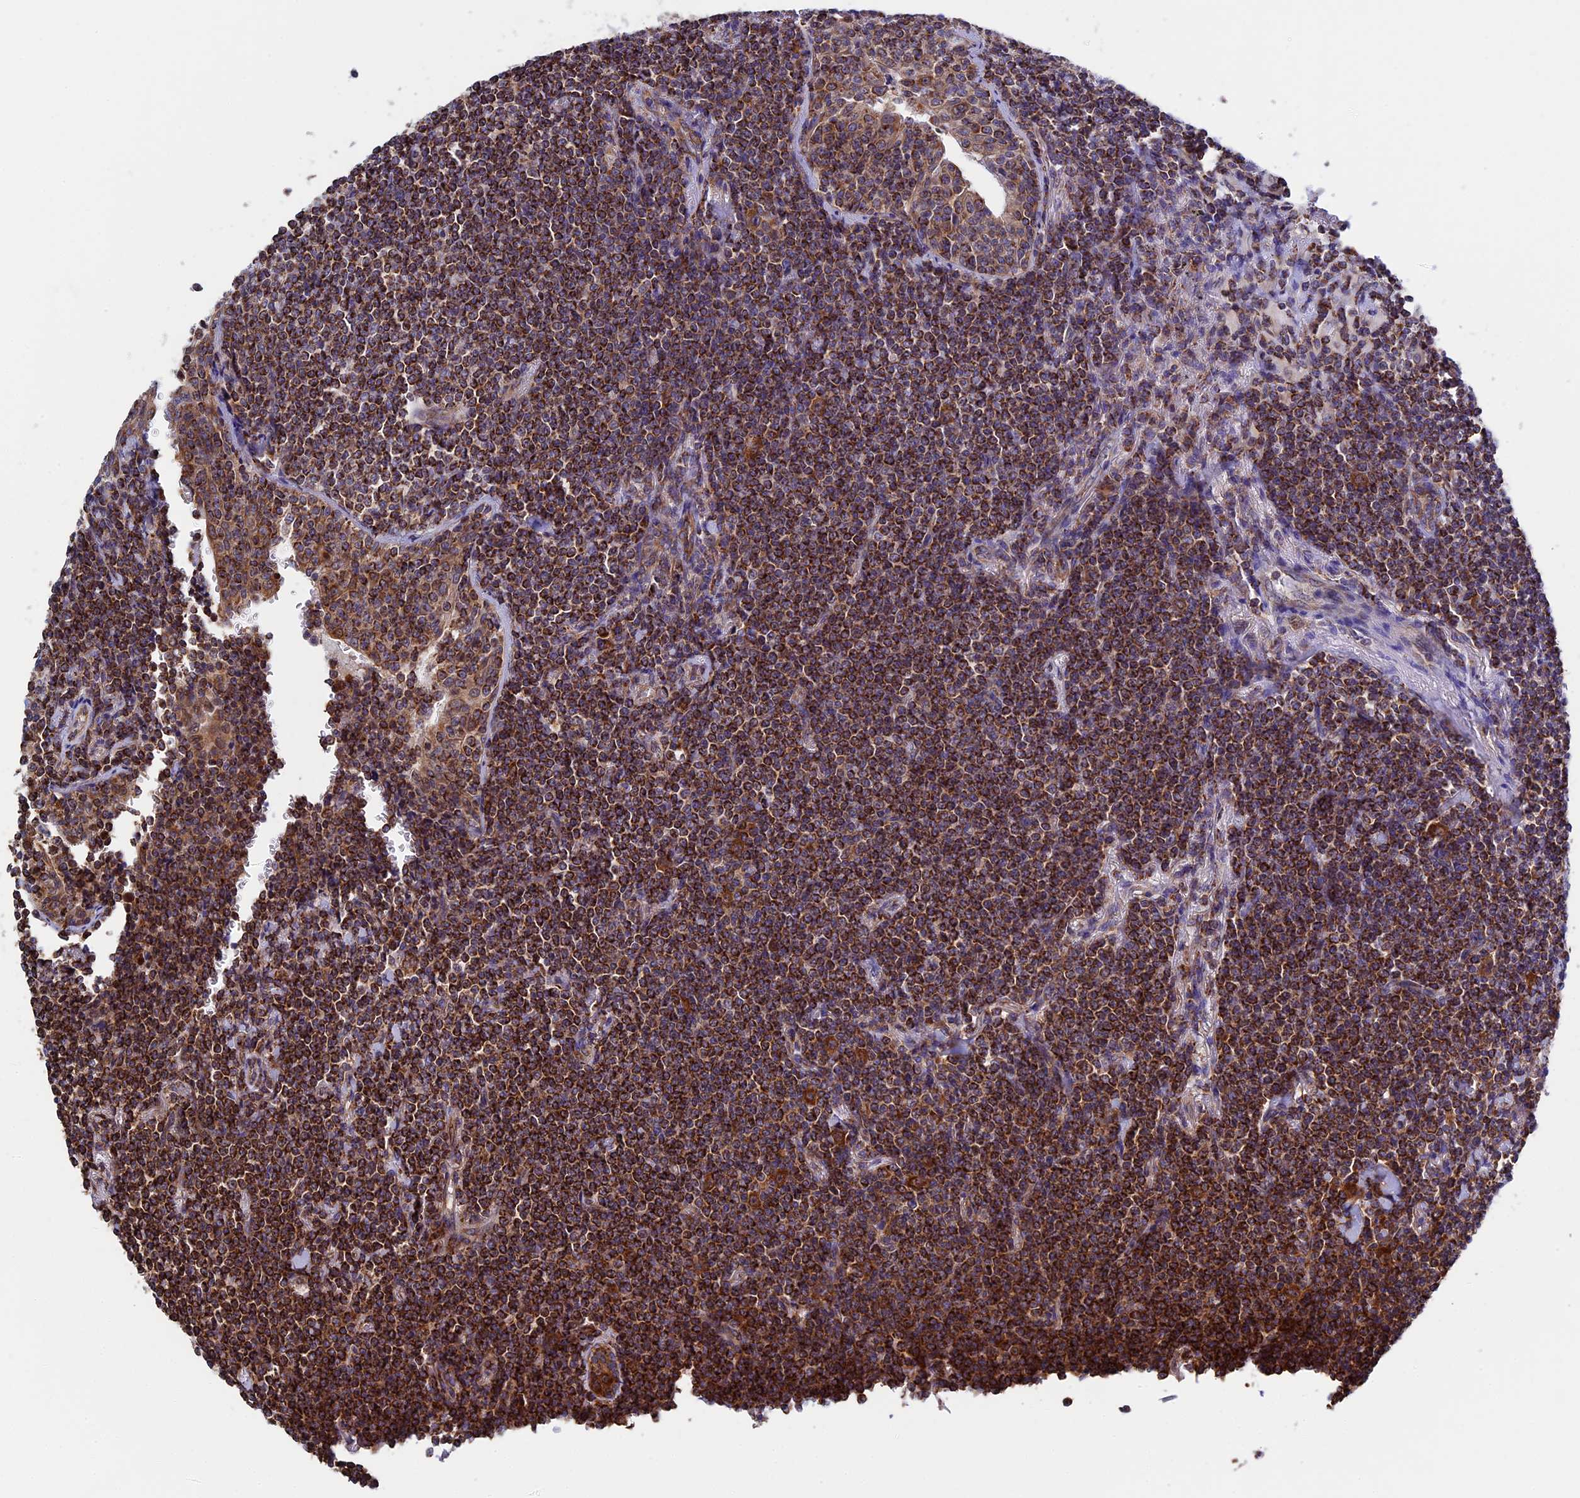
{"staining": {"intensity": "strong", "quantity": ">75%", "location": "cytoplasmic/membranous"}, "tissue": "lymphoma", "cell_type": "Tumor cells", "image_type": "cancer", "snomed": [{"axis": "morphology", "description": "Malignant lymphoma, non-Hodgkin's type, Low grade"}, {"axis": "topography", "description": "Lung"}], "caption": "A high-resolution photomicrograph shows IHC staining of lymphoma, which demonstrates strong cytoplasmic/membranous staining in approximately >75% of tumor cells. (IHC, brightfield microscopy, high magnification).", "gene": "SLC9A5", "patient": {"sex": "female", "age": 71}}